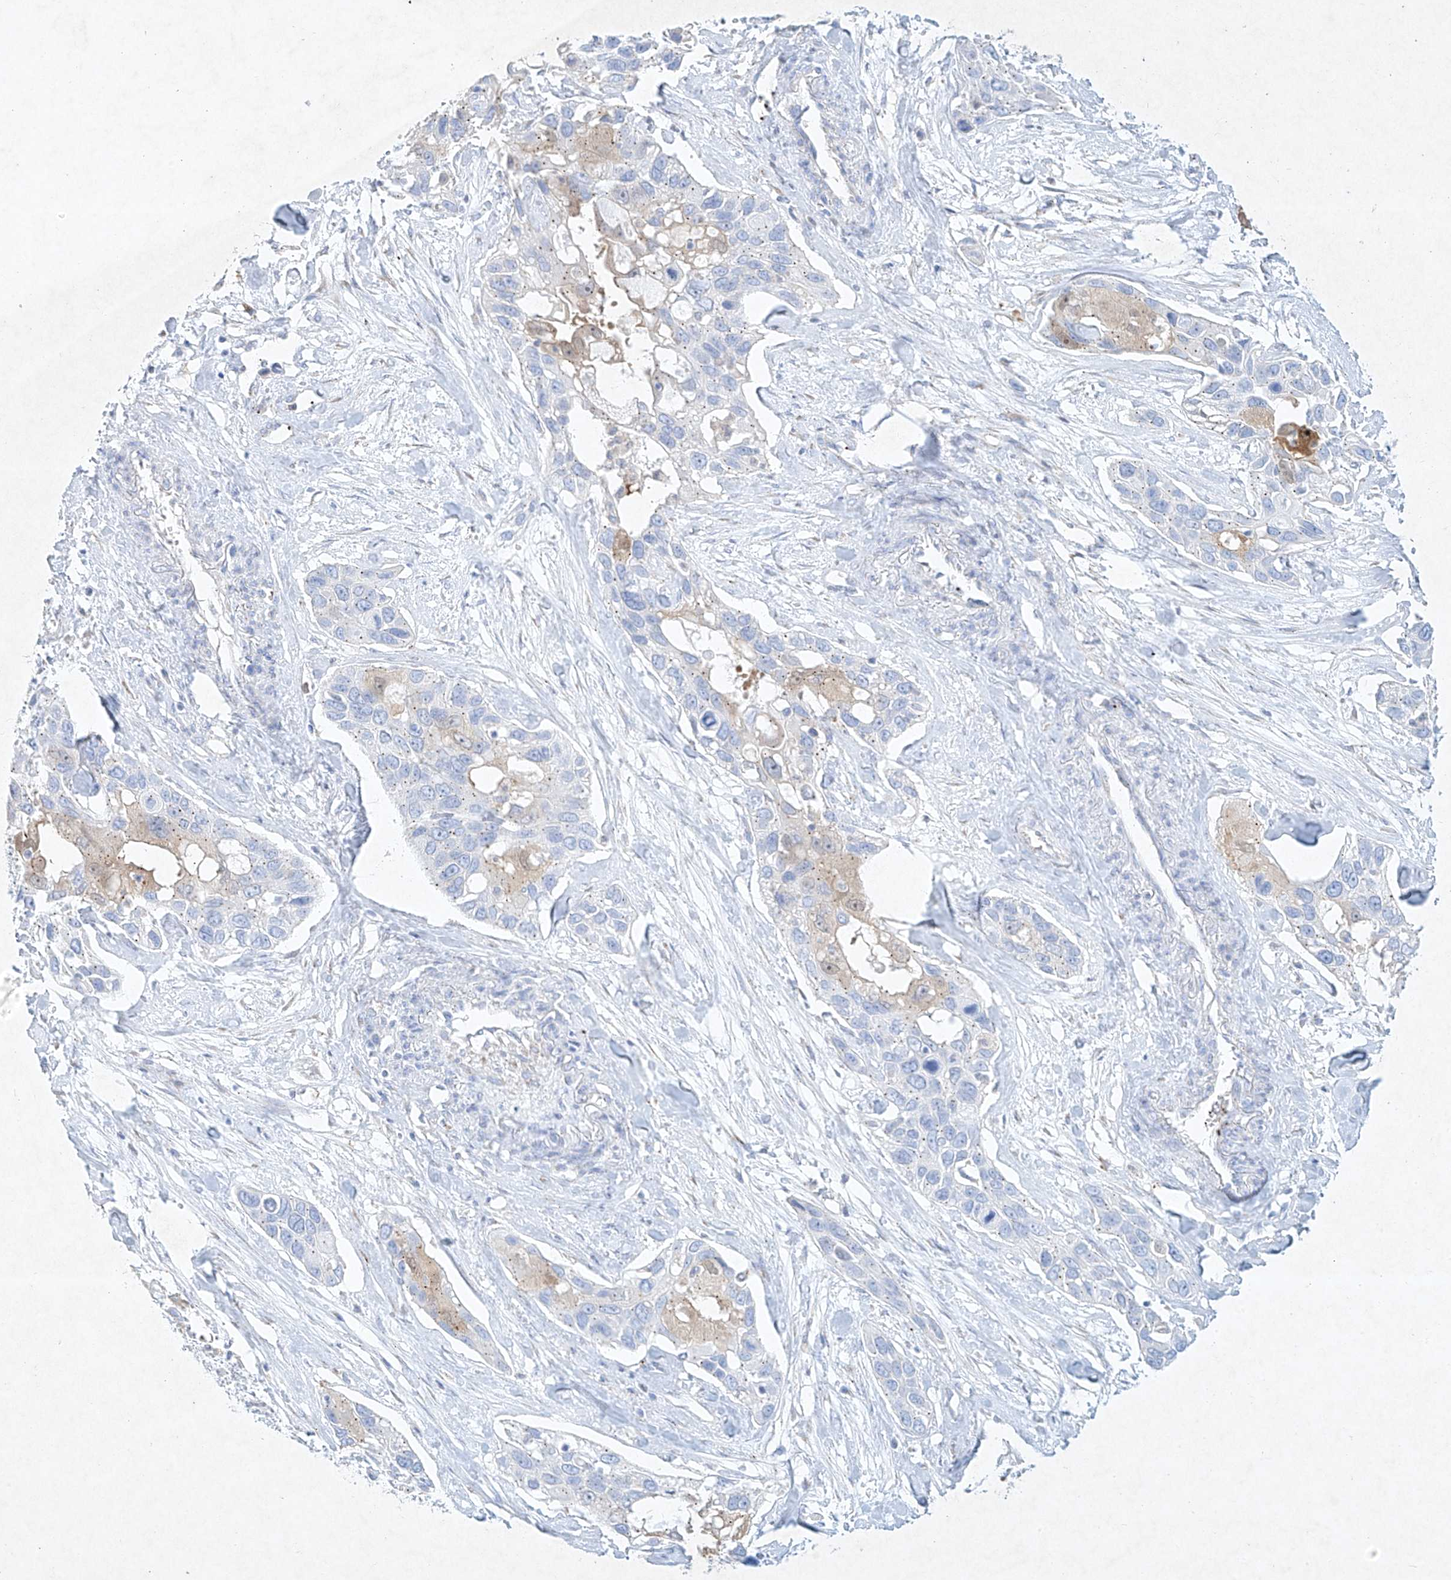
{"staining": {"intensity": "negative", "quantity": "none", "location": "none"}, "tissue": "pancreatic cancer", "cell_type": "Tumor cells", "image_type": "cancer", "snomed": [{"axis": "morphology", "description": "Adenocarcinoma, NOS"}, {"axis": "topography", "description": "Pancreas"}], "caption": "IHC of pancreatic cancer (adenocarcinoma) displays no staining in tumor cells. (Brightfield microscopy of DAB (3,3'-diaminobenzidine) IHC at high magnification).", "gene": "PLEK", "patient": {"sex": "female", "age": 60}}